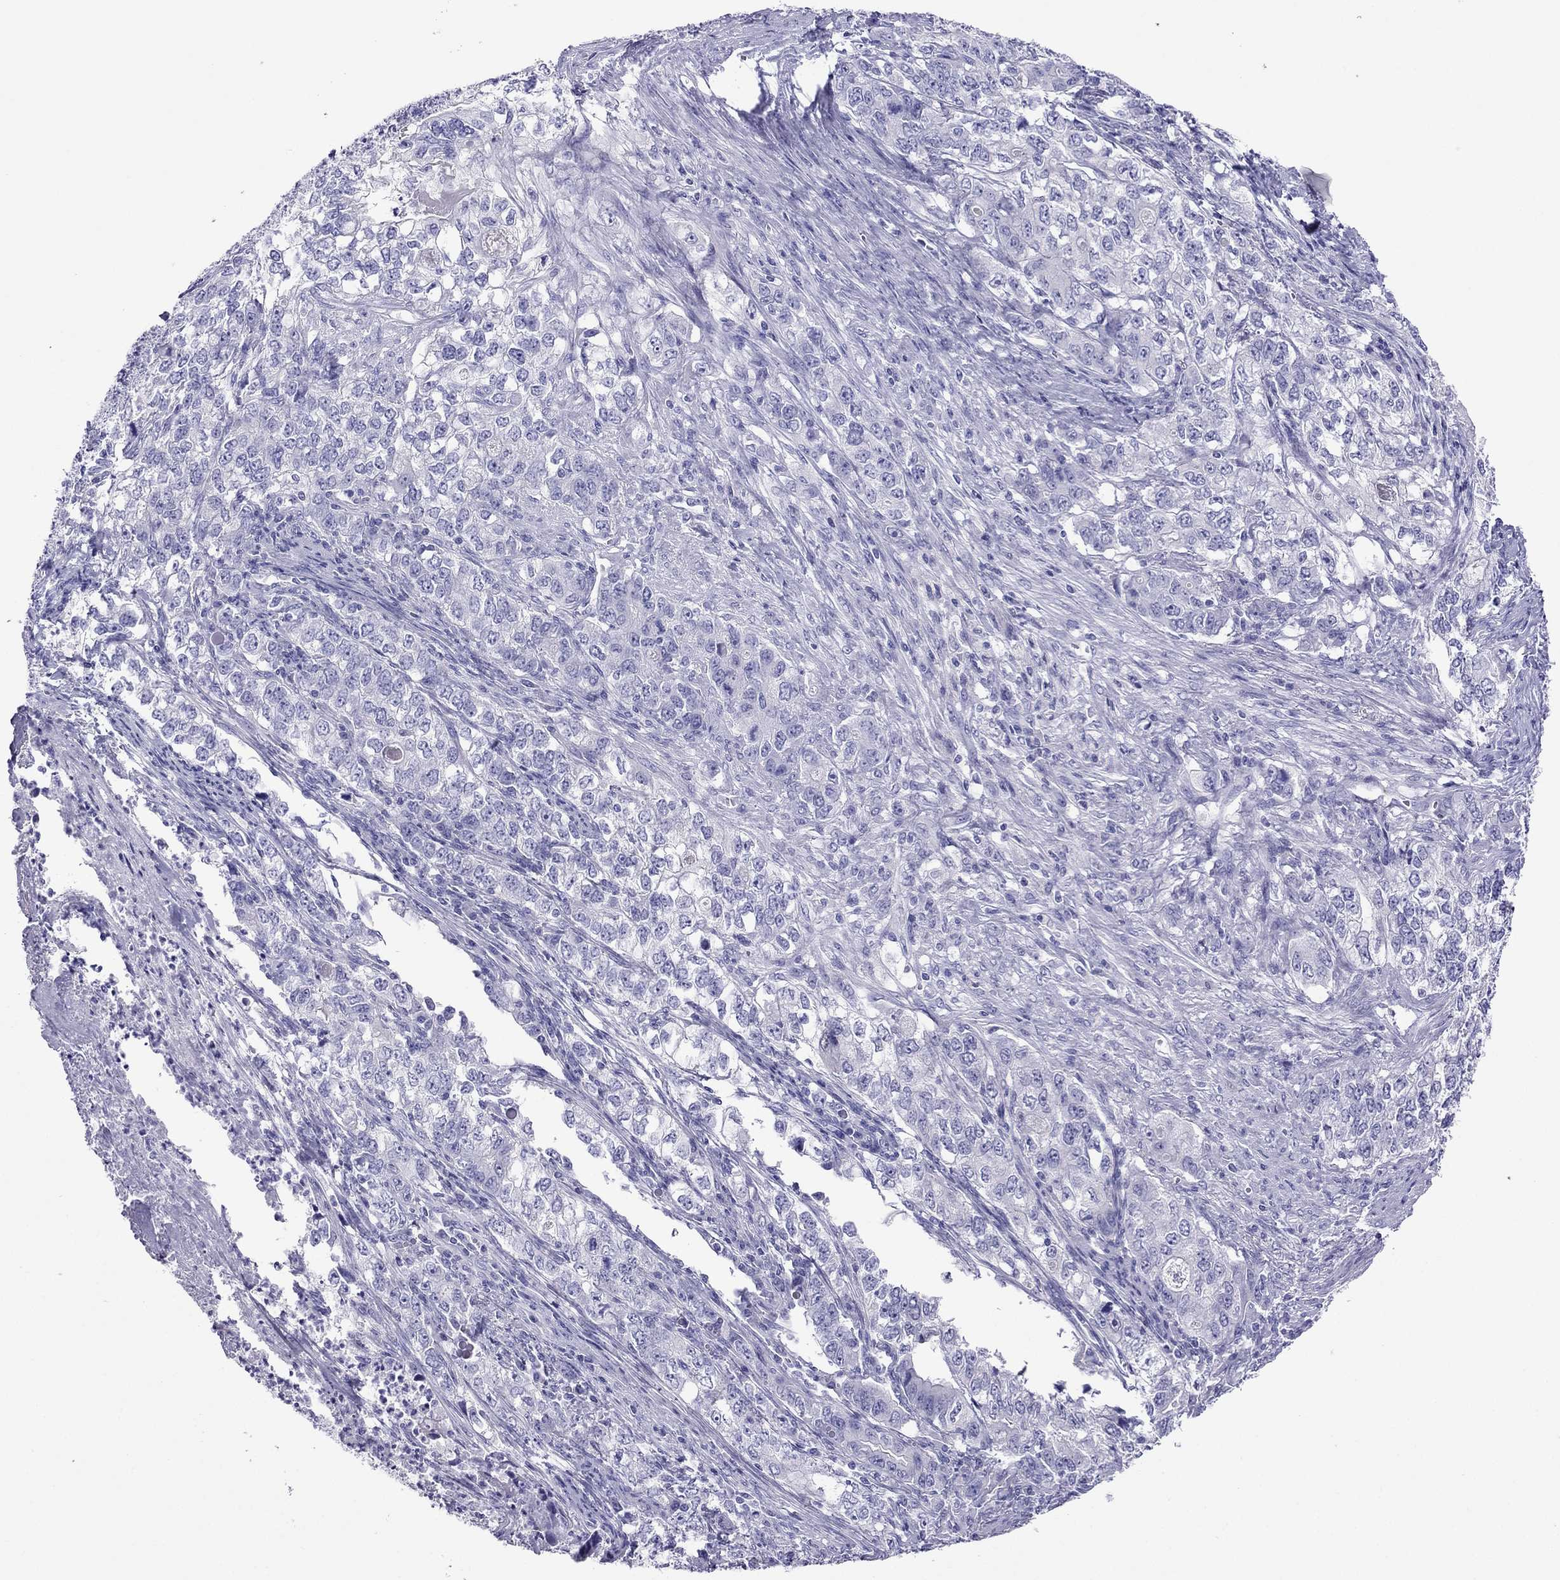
{"staining": {"intensity": "negative", "quantity": "none", "location": "none"}, "tissue": "stomach cancer", "cell_type": "Tumor cells", "image_type": "cancer", "snomed": [{"axis": "morphology", "description": "Adenocarcinoma, NOS"}, {"axis": "topography", "description": "Stomach, lower"}], "caption": "DAB (3,3'-diaminobenzidine) immunohistochemical staining of stomach adenocarcinoma shows no significant expression in tumor cells.", "gene": "PCDHA6", "patient": {"sex": "female", "age": 72}}